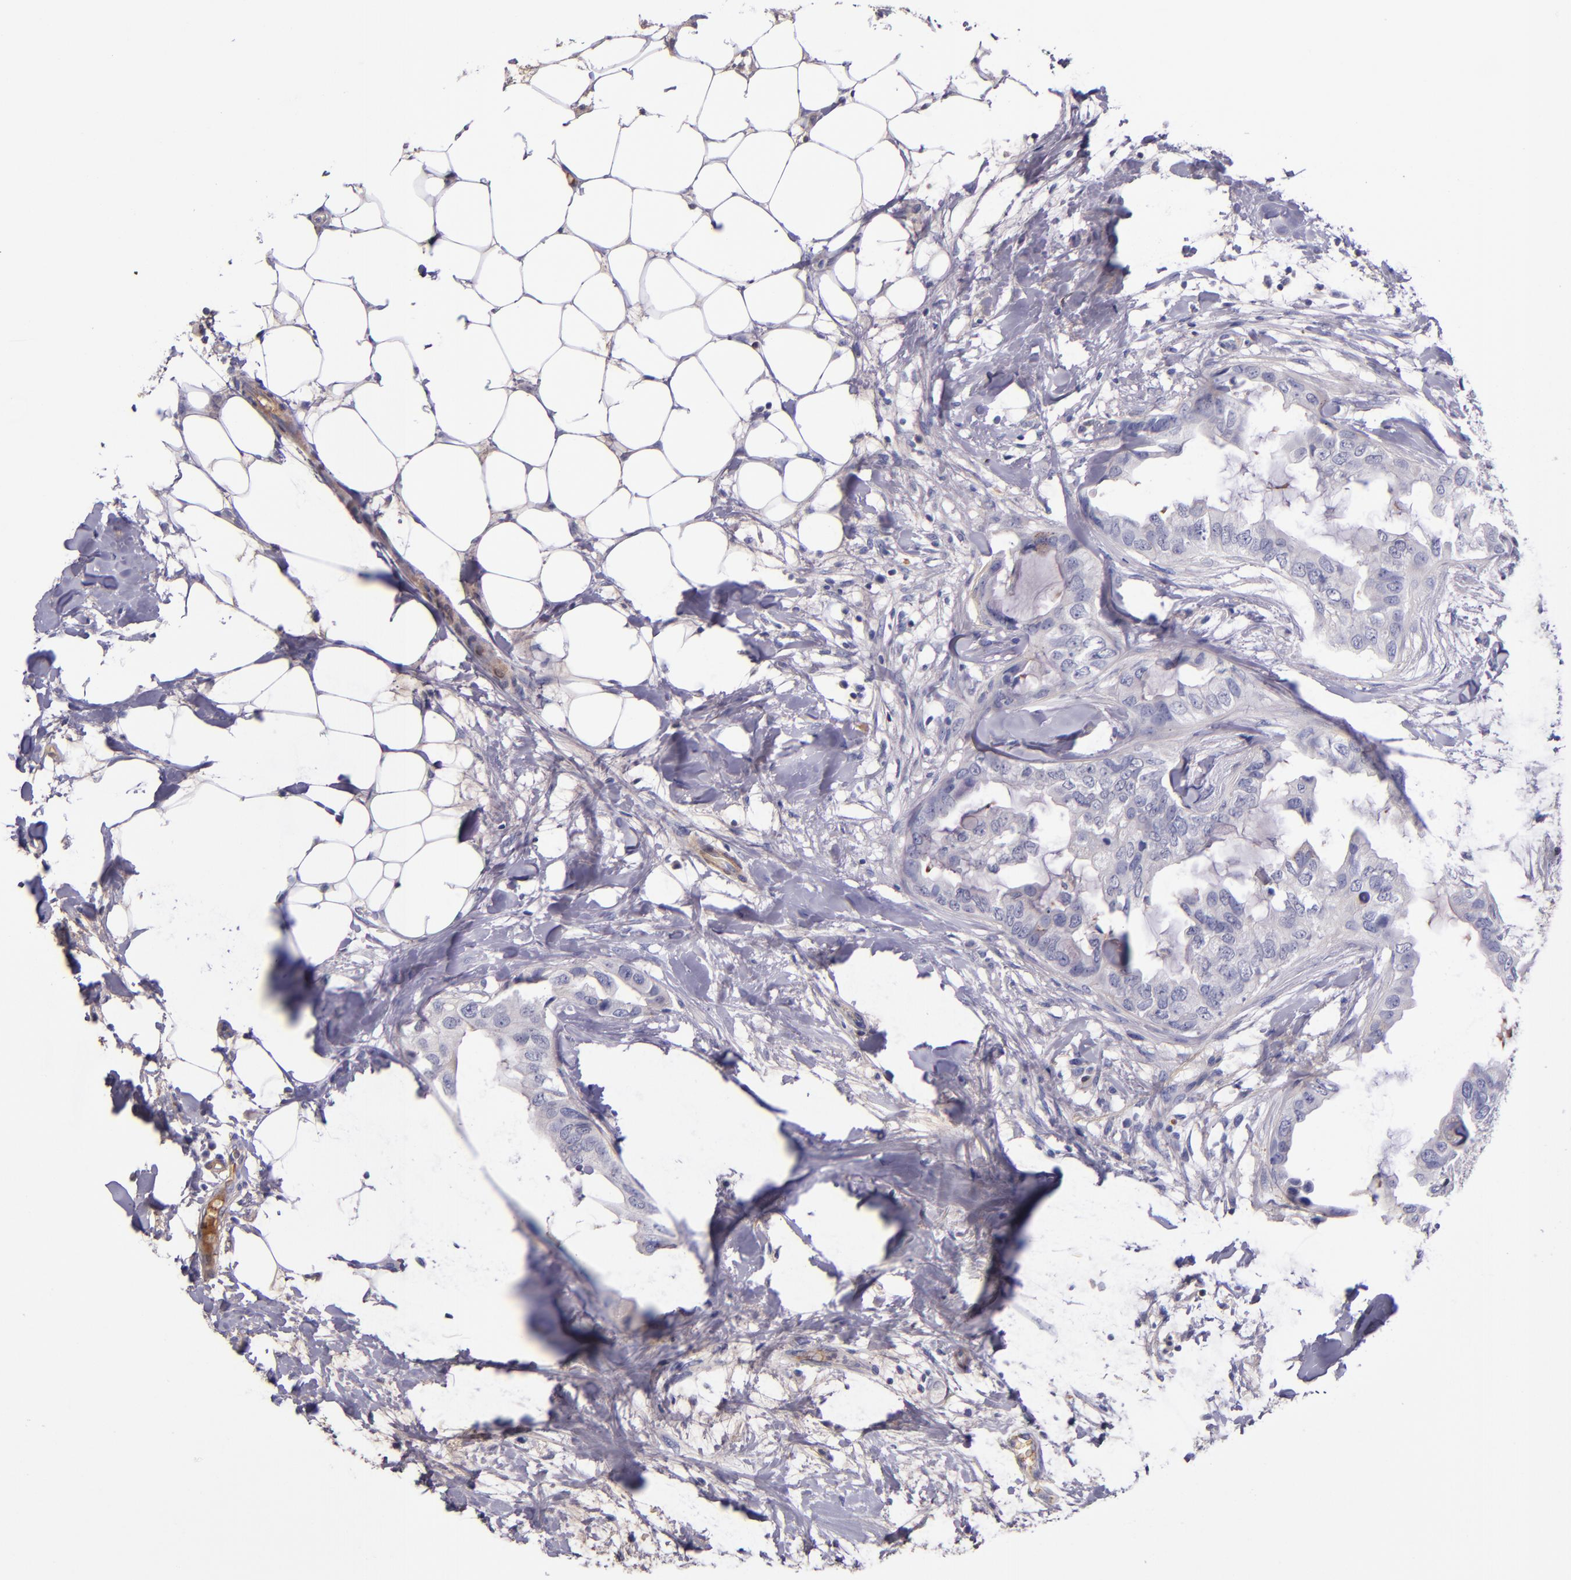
{"staining": {"intensity": "negative", "quantity": "none", "location": "none"}, "tissue": "breast cancer", "cell_type": "Tumor cells", "image_type": "cancer", "snomed": [{"axis": "morphology", "description": "Duct carcinoma"}, {"axis": "topography", "description": "Breast"}], "caption": "Tumor cells are negative for protein expression in human breast invasive ductal carcinoma.", "gene": "KNG1", "patient": {"sex": "female", "age": 40}}